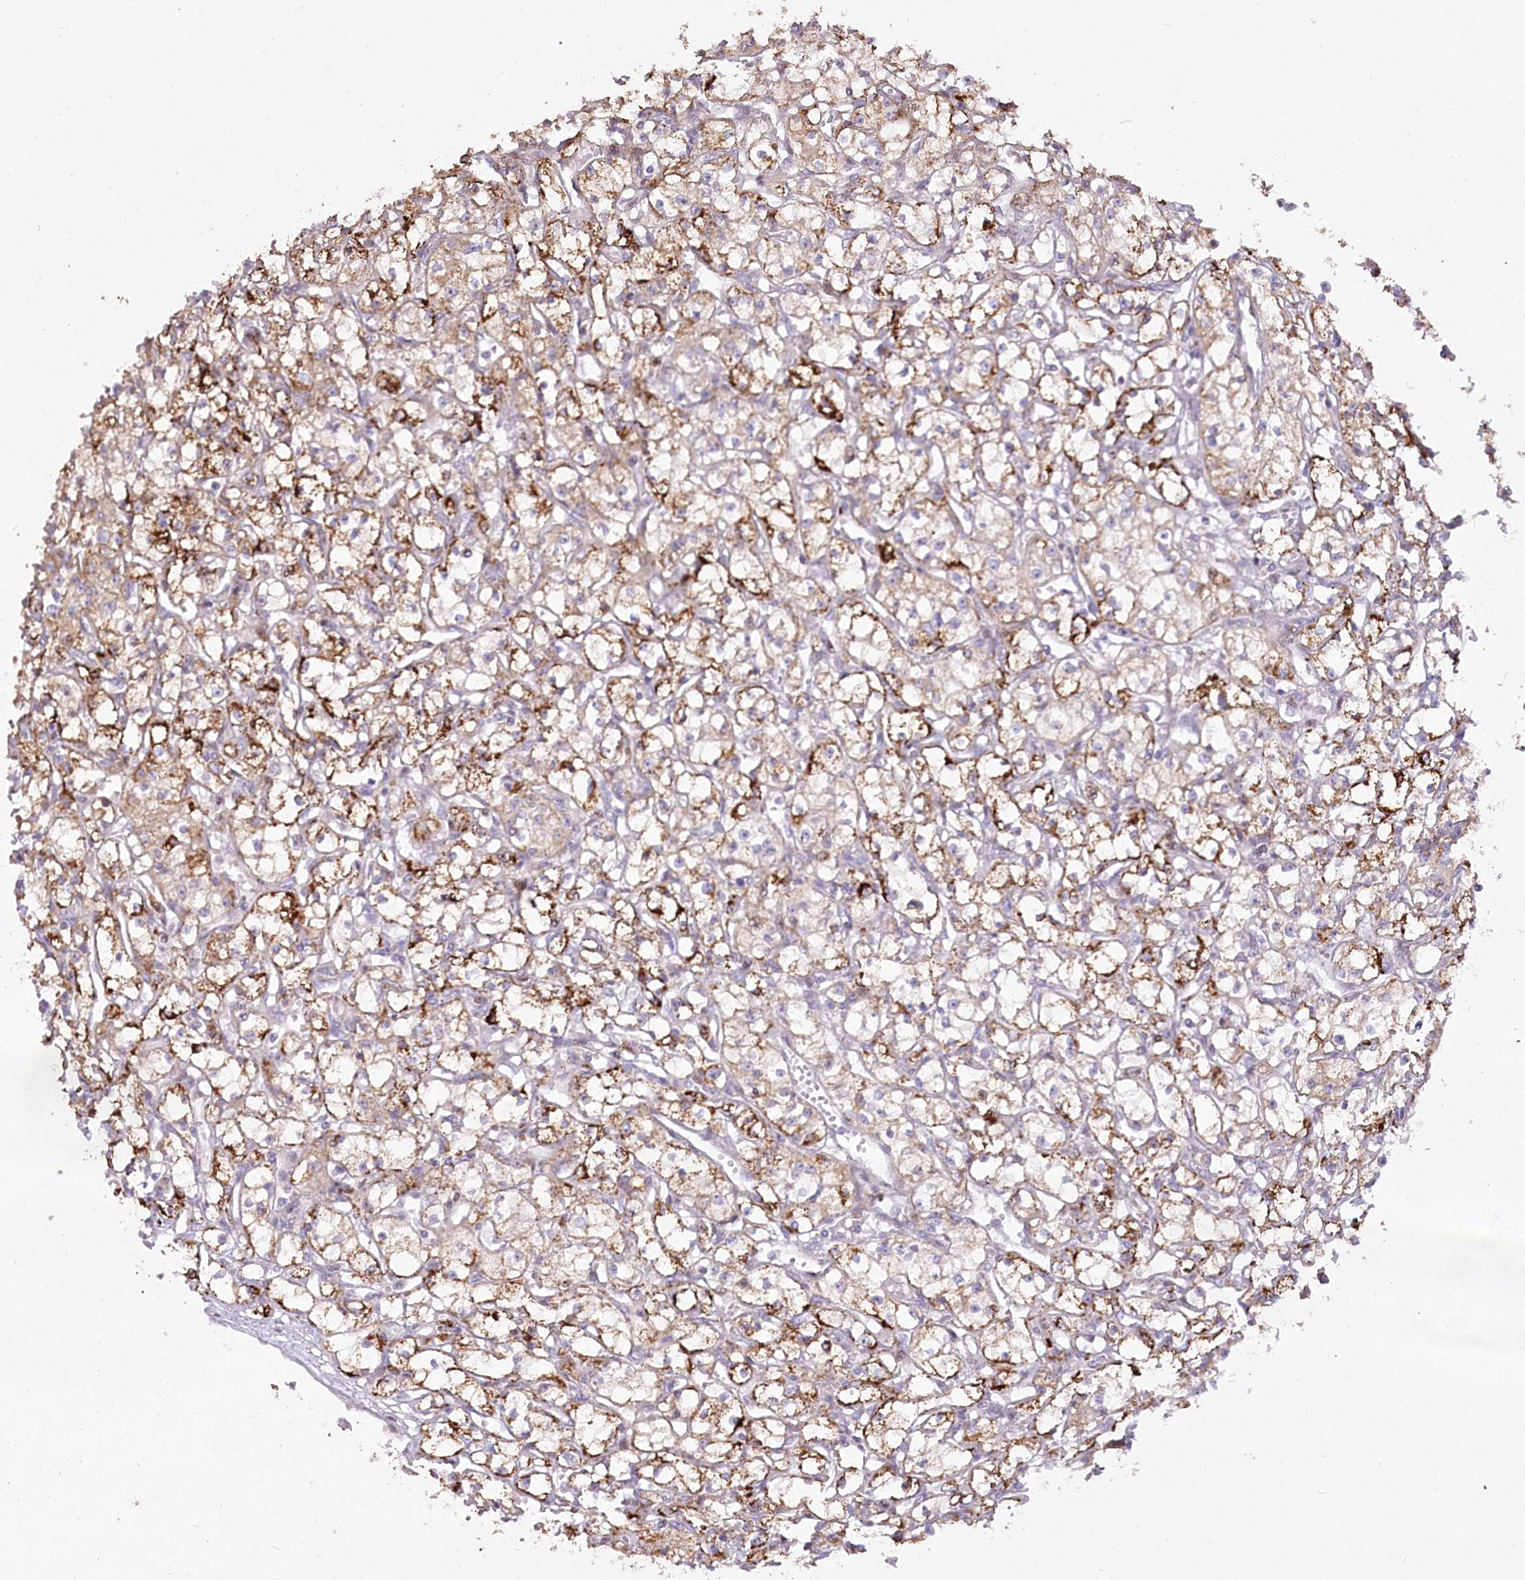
{"staining": {"intensity": "moderate", "quantity": ">75%", "location": "cytoplasmic/membranous"}, "tissue": "renal cancer", "cell_type": "Tumor cells", "image_type": "cancer", "snomed": [{"axis": "morphology", "description": "Adenocarcinoma, NOS"}, {"axis": "topography", "description": "Kidney"}], "caption": "This micrograph displays immunohistochemistry (IHC) staining of adenocarcinoma (renal), with medium moderate cytoplasmic/membranous expression in approximately >75% of tumor cells.", "gene": "CEP164", "patient": {"sex": "male", "age": 56}}